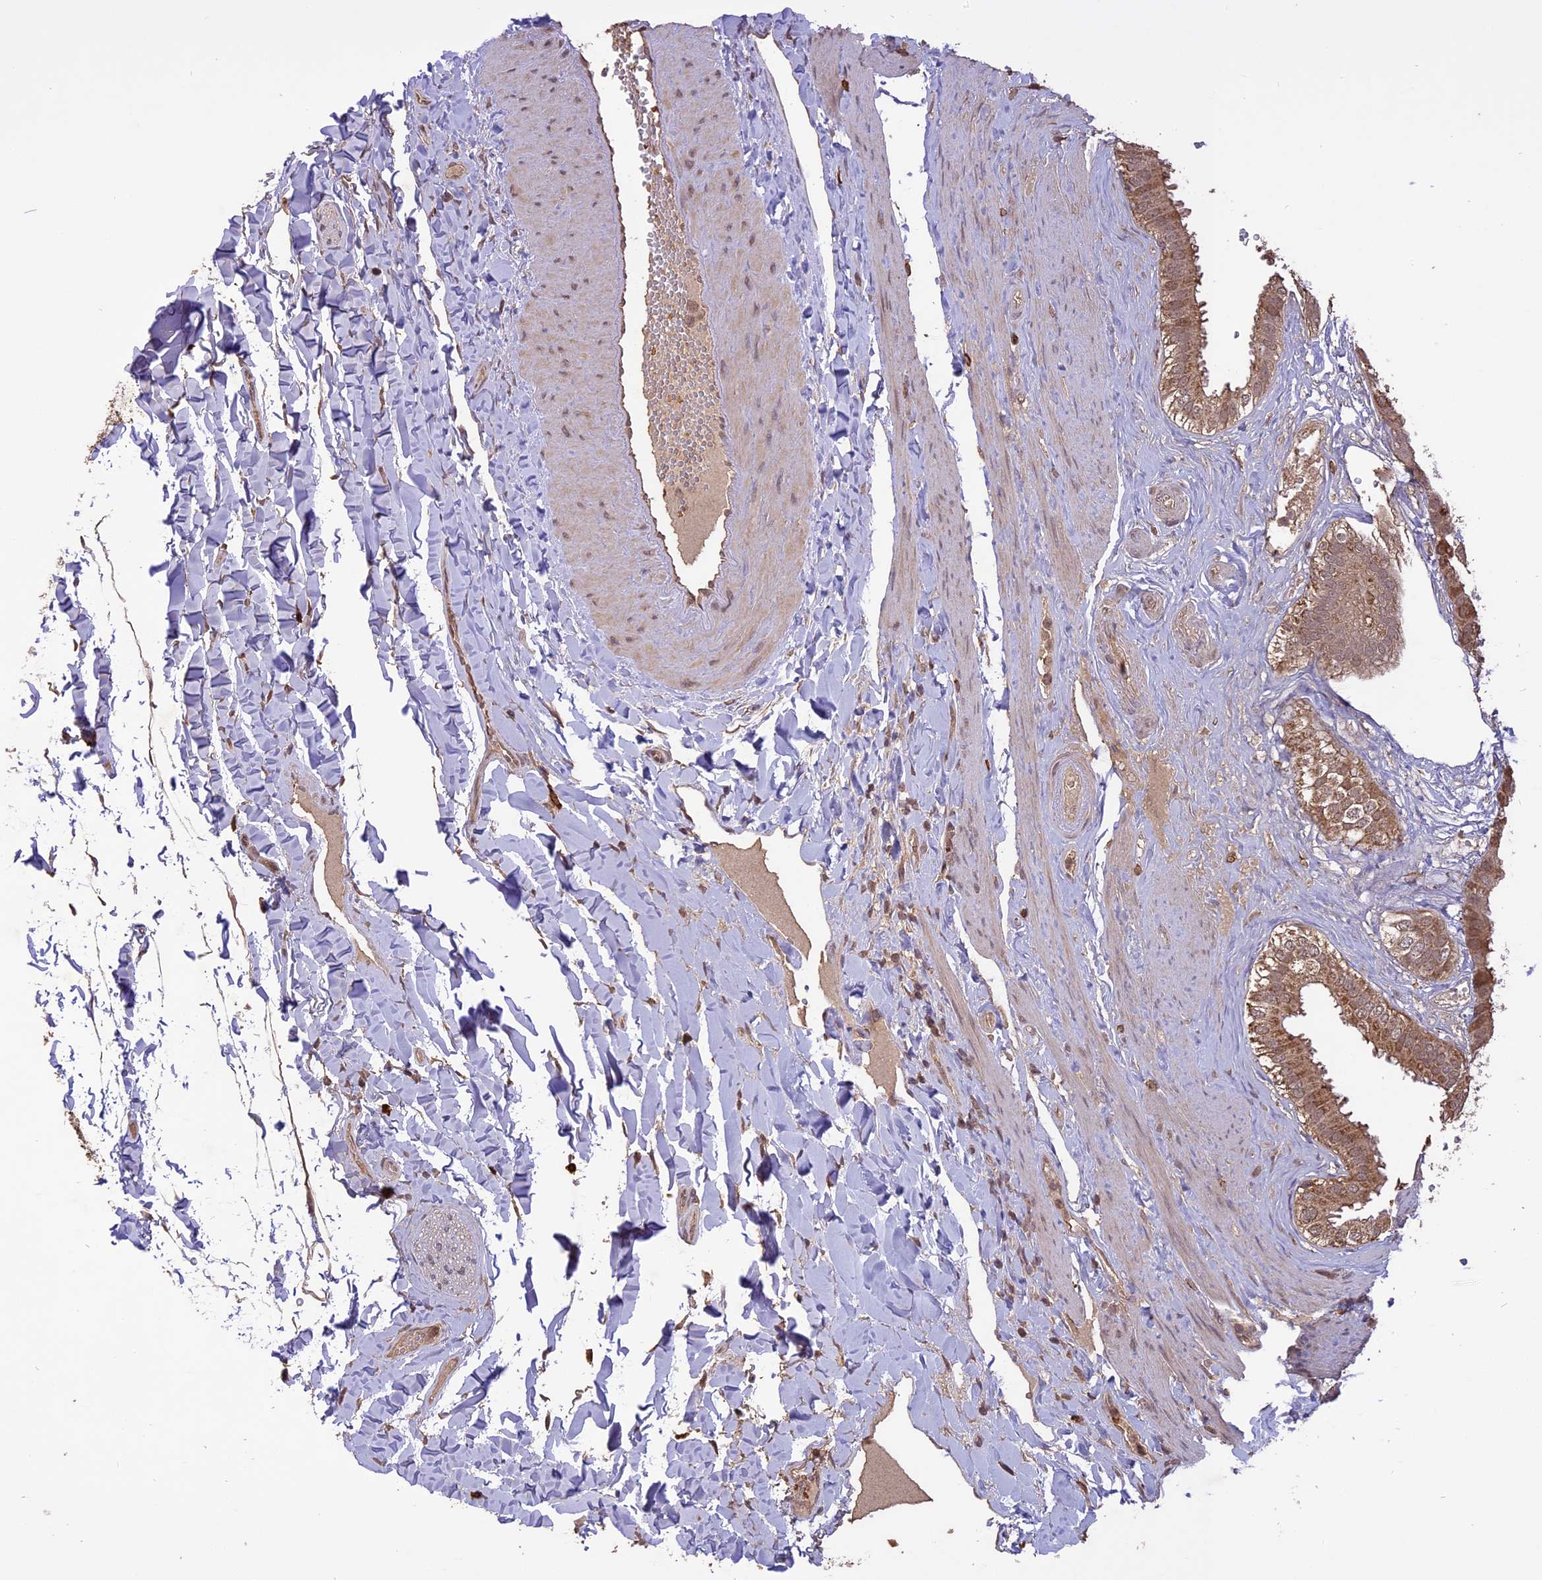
{"staining": {"intensity": "moderate", "quantity": ">75%", "location": "cytoplasmic/membranous"}, "tissue": "gallbladder", "cell_type": "Glandular cells", "image_type": "normal", "snomed": [{"axis": "morphology", "description": "Normal tissue, NOS"}, {"axis": "topography", "description": "Gallbladder"}], "caption": "Immunohistochemical staining of normal human gallbladder exhibits medium levels of moderate cytoplasmic/membranous staining in about >75% of glandular cells. Using DAB (brown) and hematoxylin (blue) stains, captured at high magnification using brightfield microscopy.", "gene": "TIGD7", "patient": {"sex": "female", "age": 61}}